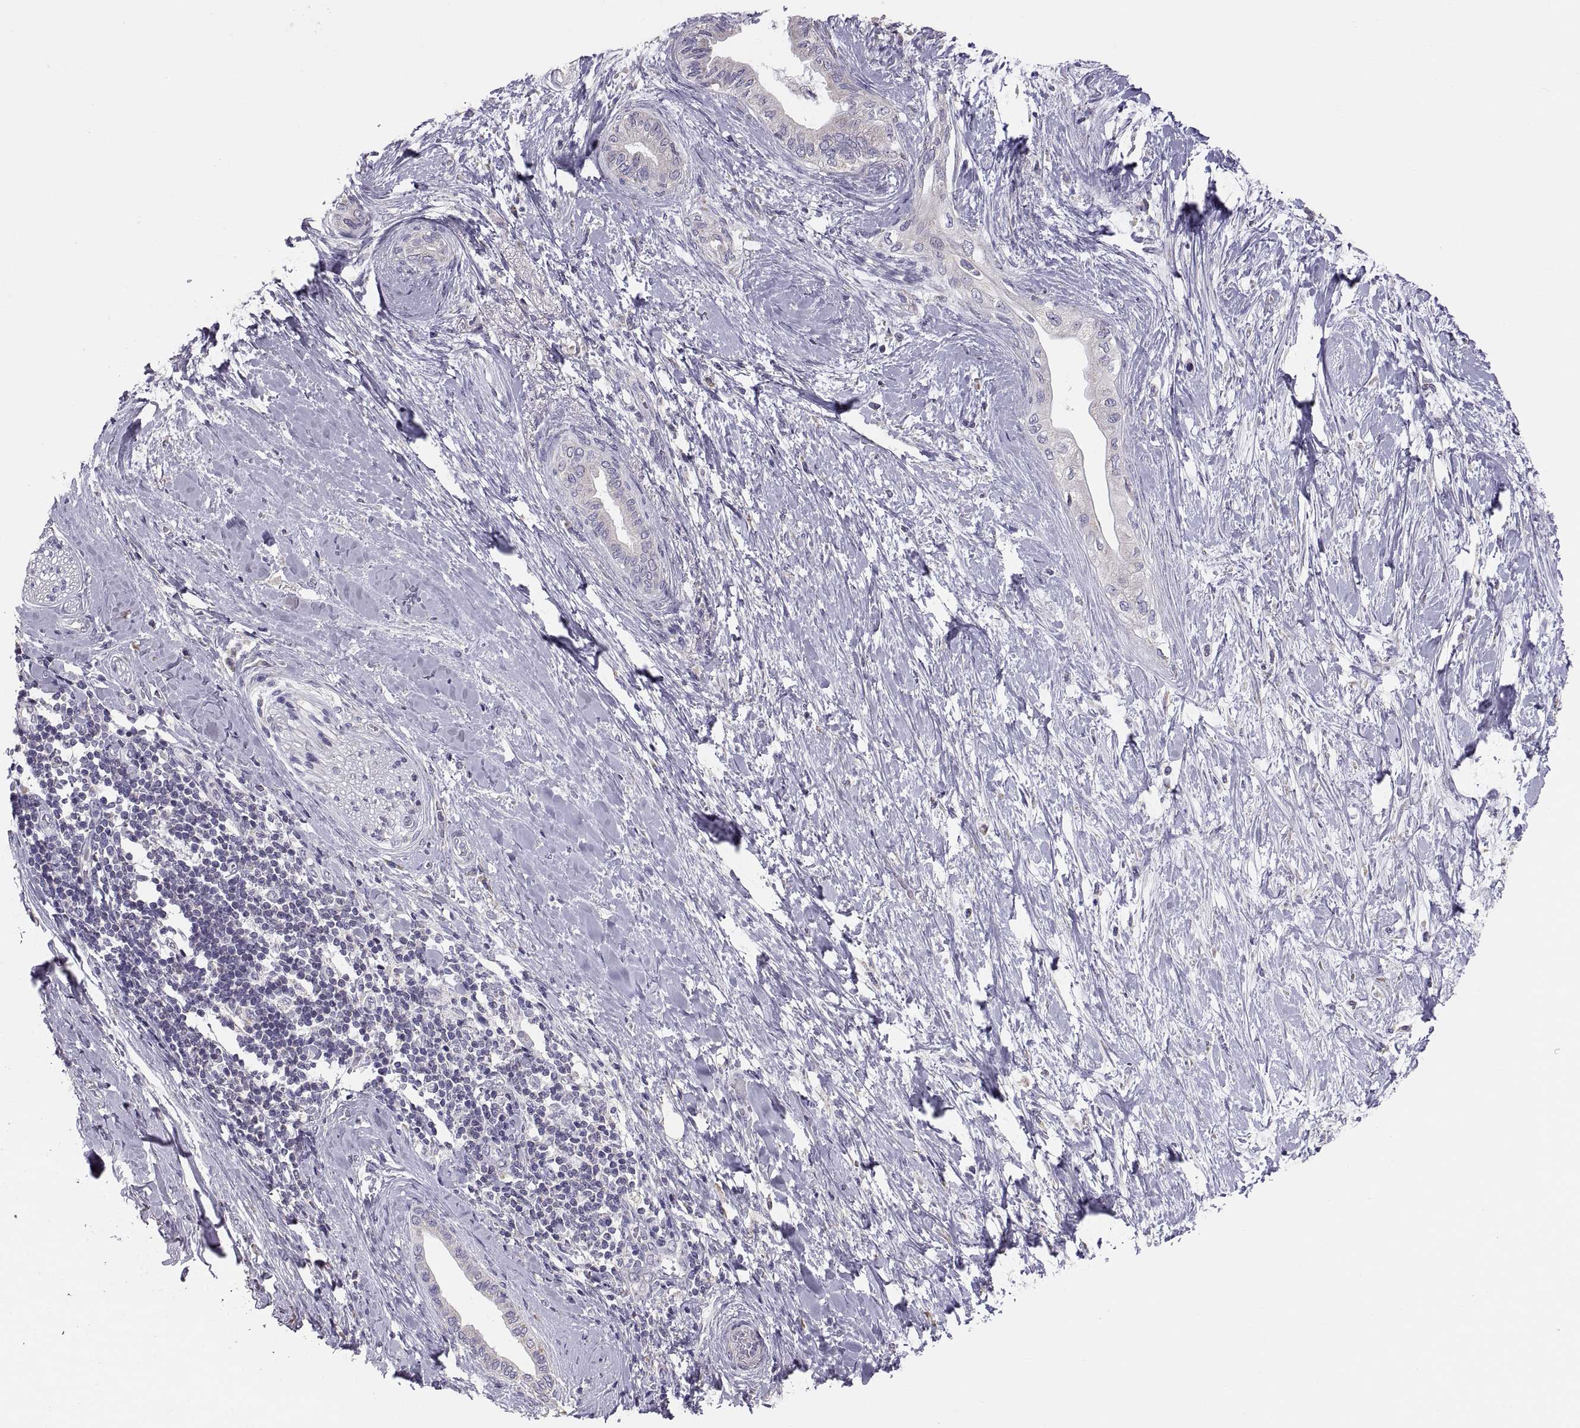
{"staining": {"intensity": "negative", "quantity": "none", "location": "none"}, "tissue": "pancreatic cancer", "cell_type": "Tumor cells", "image_type": "cancer", "snomed": [{"axis": "morphology", "description": "Normal tissue, NOS"}, {"axis": "morphology", "description": "Adenocarcinoma, NOS"}, {"axis": "topography", "description": "Pancreas"}, {"axis": "topography", "description": "Duodenum"}], "caption": "Adenocarcinoma (pancreatic) was stained to show a protein in brown. There is no significant expression in tumor cells.", "gene": "TNNC1", "patient": {"sex": "female", "age": 60}}